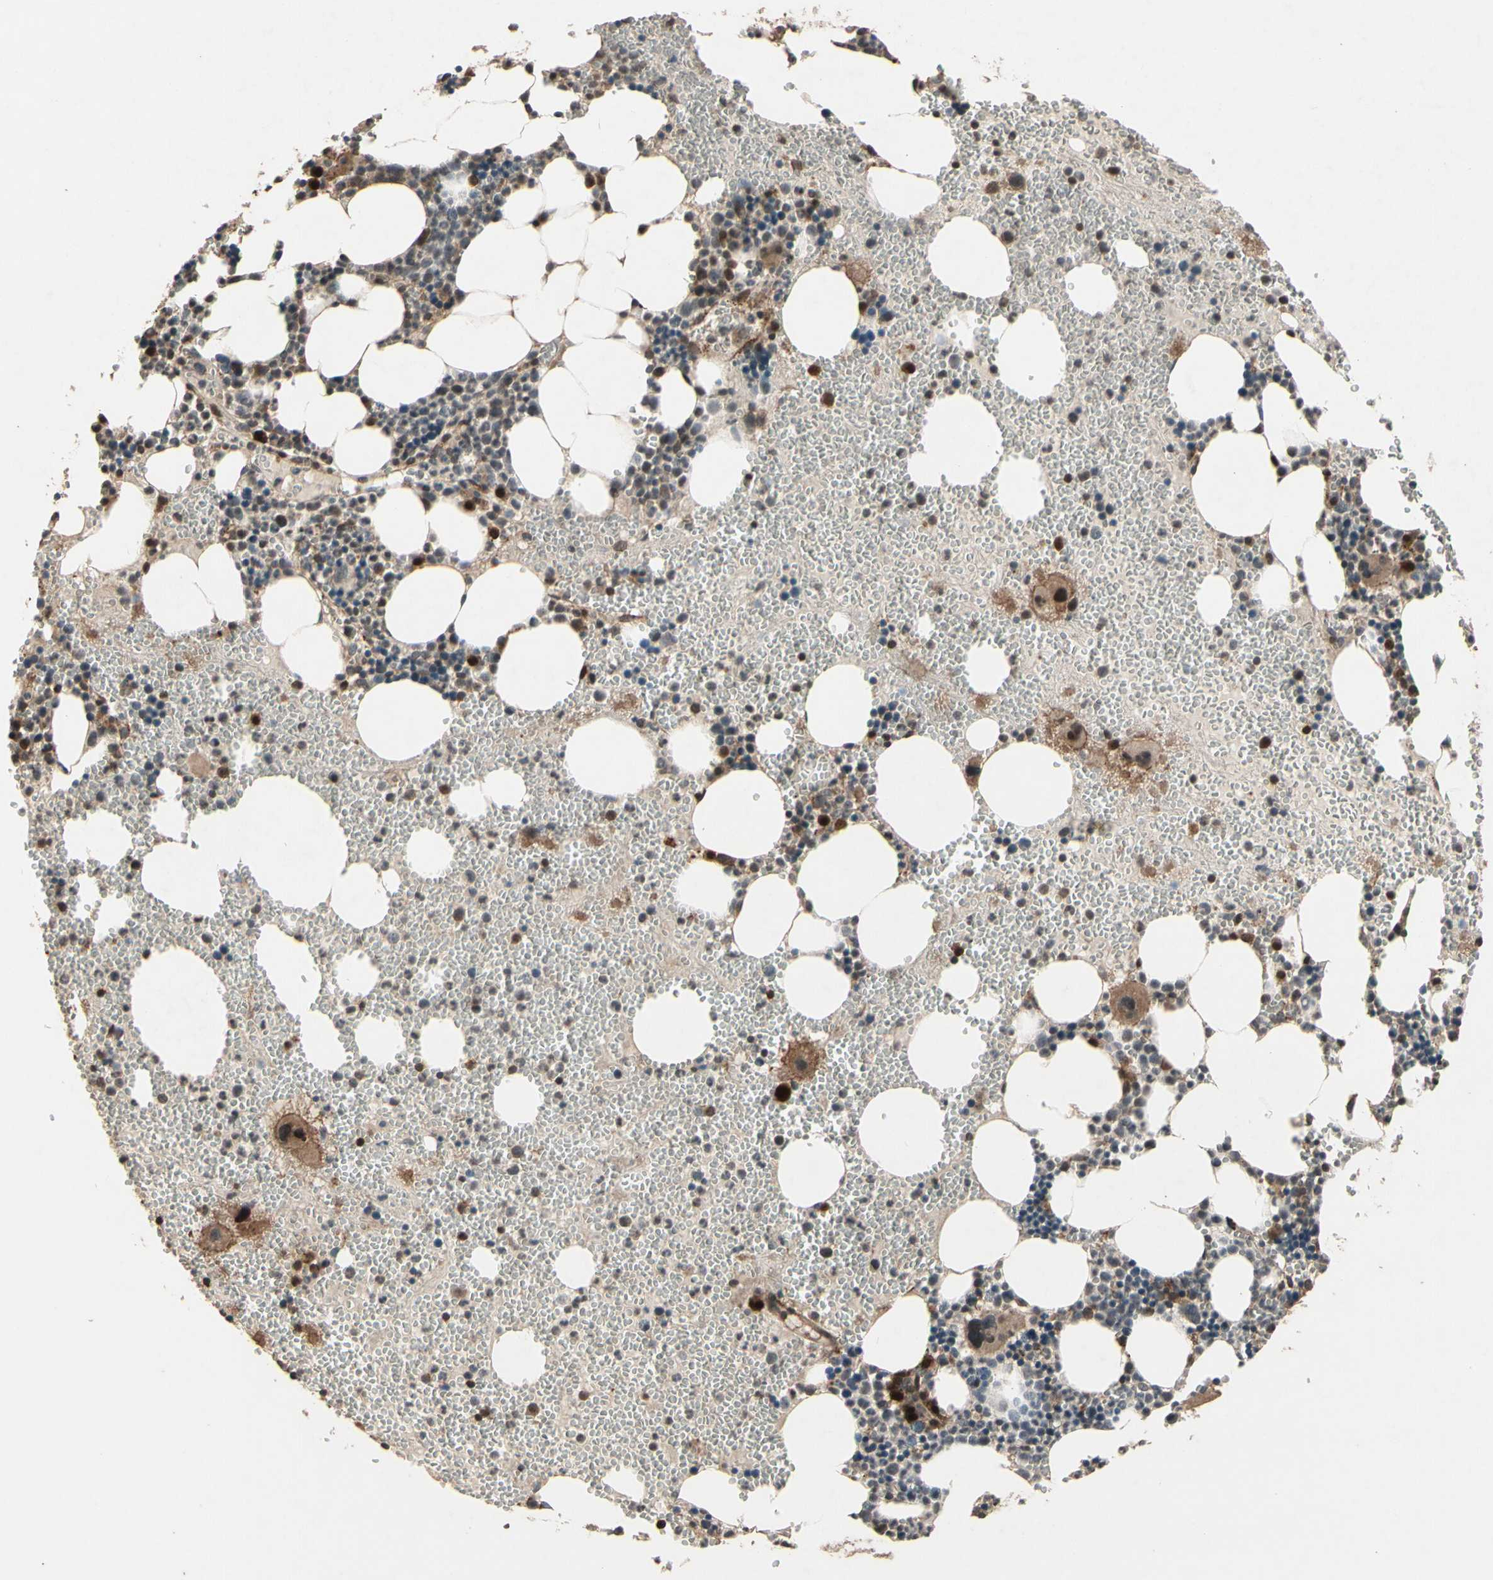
{"staining": {"intensity": "strong", "quantity": "<25%", "location": "cytoplasmic/membranous,nuclear"}, "tissue": "bone marrow", "cell_type": "Hematopoietic cells", "image_type": "normal", "snomed": [{"axis": "morphology", "description": "Normal tissue, NOS"}, {"axis": "morphology", "description": "Inflammation, NOS"}, {"axis": "topography", "description": "Bone marrow"}], "caption": "DAB immunohistochemical staining of benign human bone marrow reveals strong cytoplasmic/membranous,nuclear protein staining in about <25% of hematopoietic cells. (Brightfield microscopy of DAB IHC at high magnification).", "gene": "CSF1R", "patient": {"sex": "female", "age": 76}}